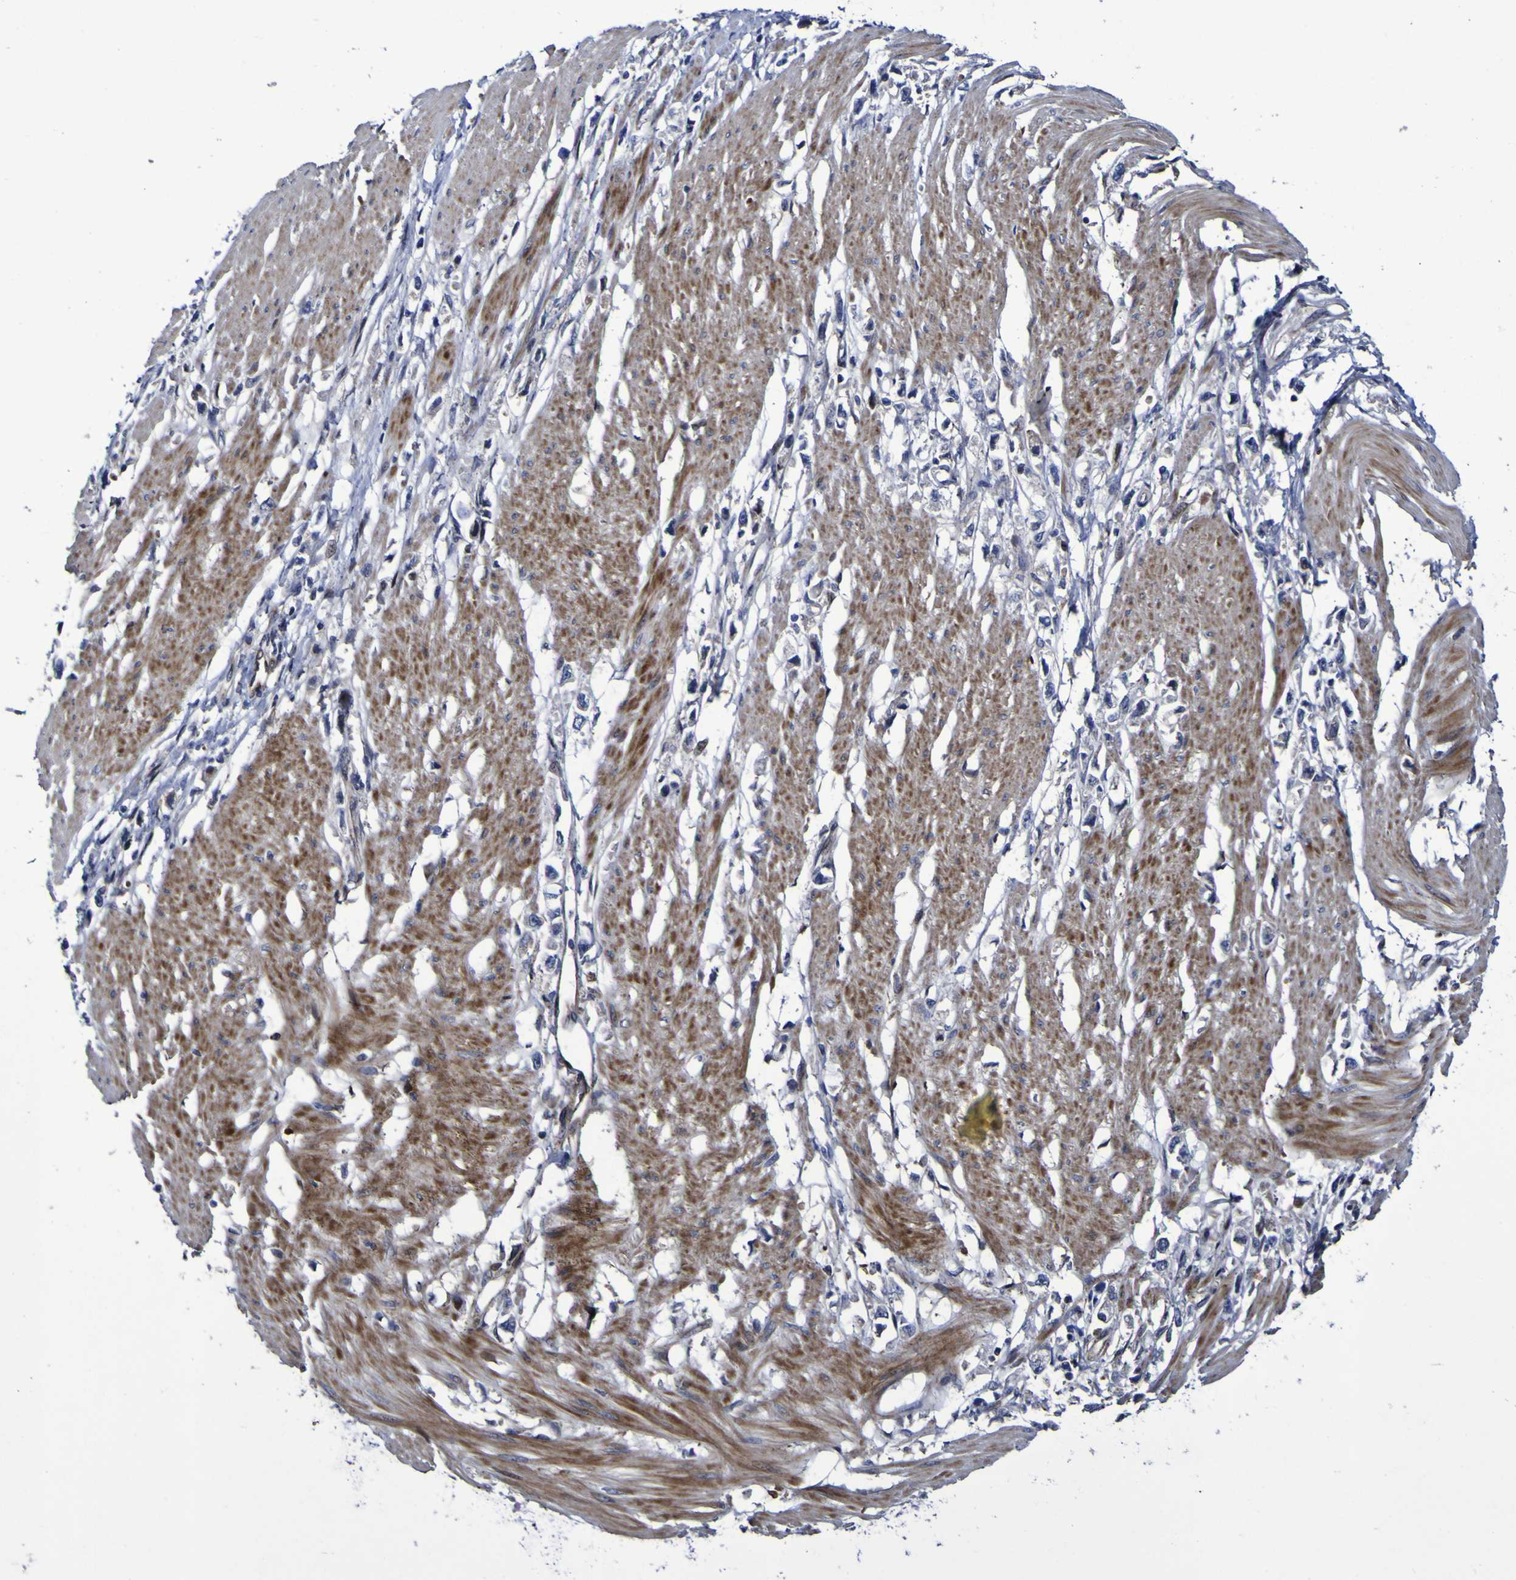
{"staining": {"intensity": "negative", "quantity": "none", "location": "none"}, "tissue": "stomach cancer", "cell_type": "Tumor cells", "image_type": "cancer", "snomed": [{"axis": "morphology", "description": "Adenocarcinoma, NOS"}, {"axis": "topography", "description": "Stomach"}], "caption": "The micrograph reveals no staining of tumor cells in stomach cancer (adenocarcinoma). The staining is performed using DAB brown chromogen with nuclei counter-stained in using hematoxylin.", "gene": "MGLL", "patient": {"sex": "female", "age": 59}}